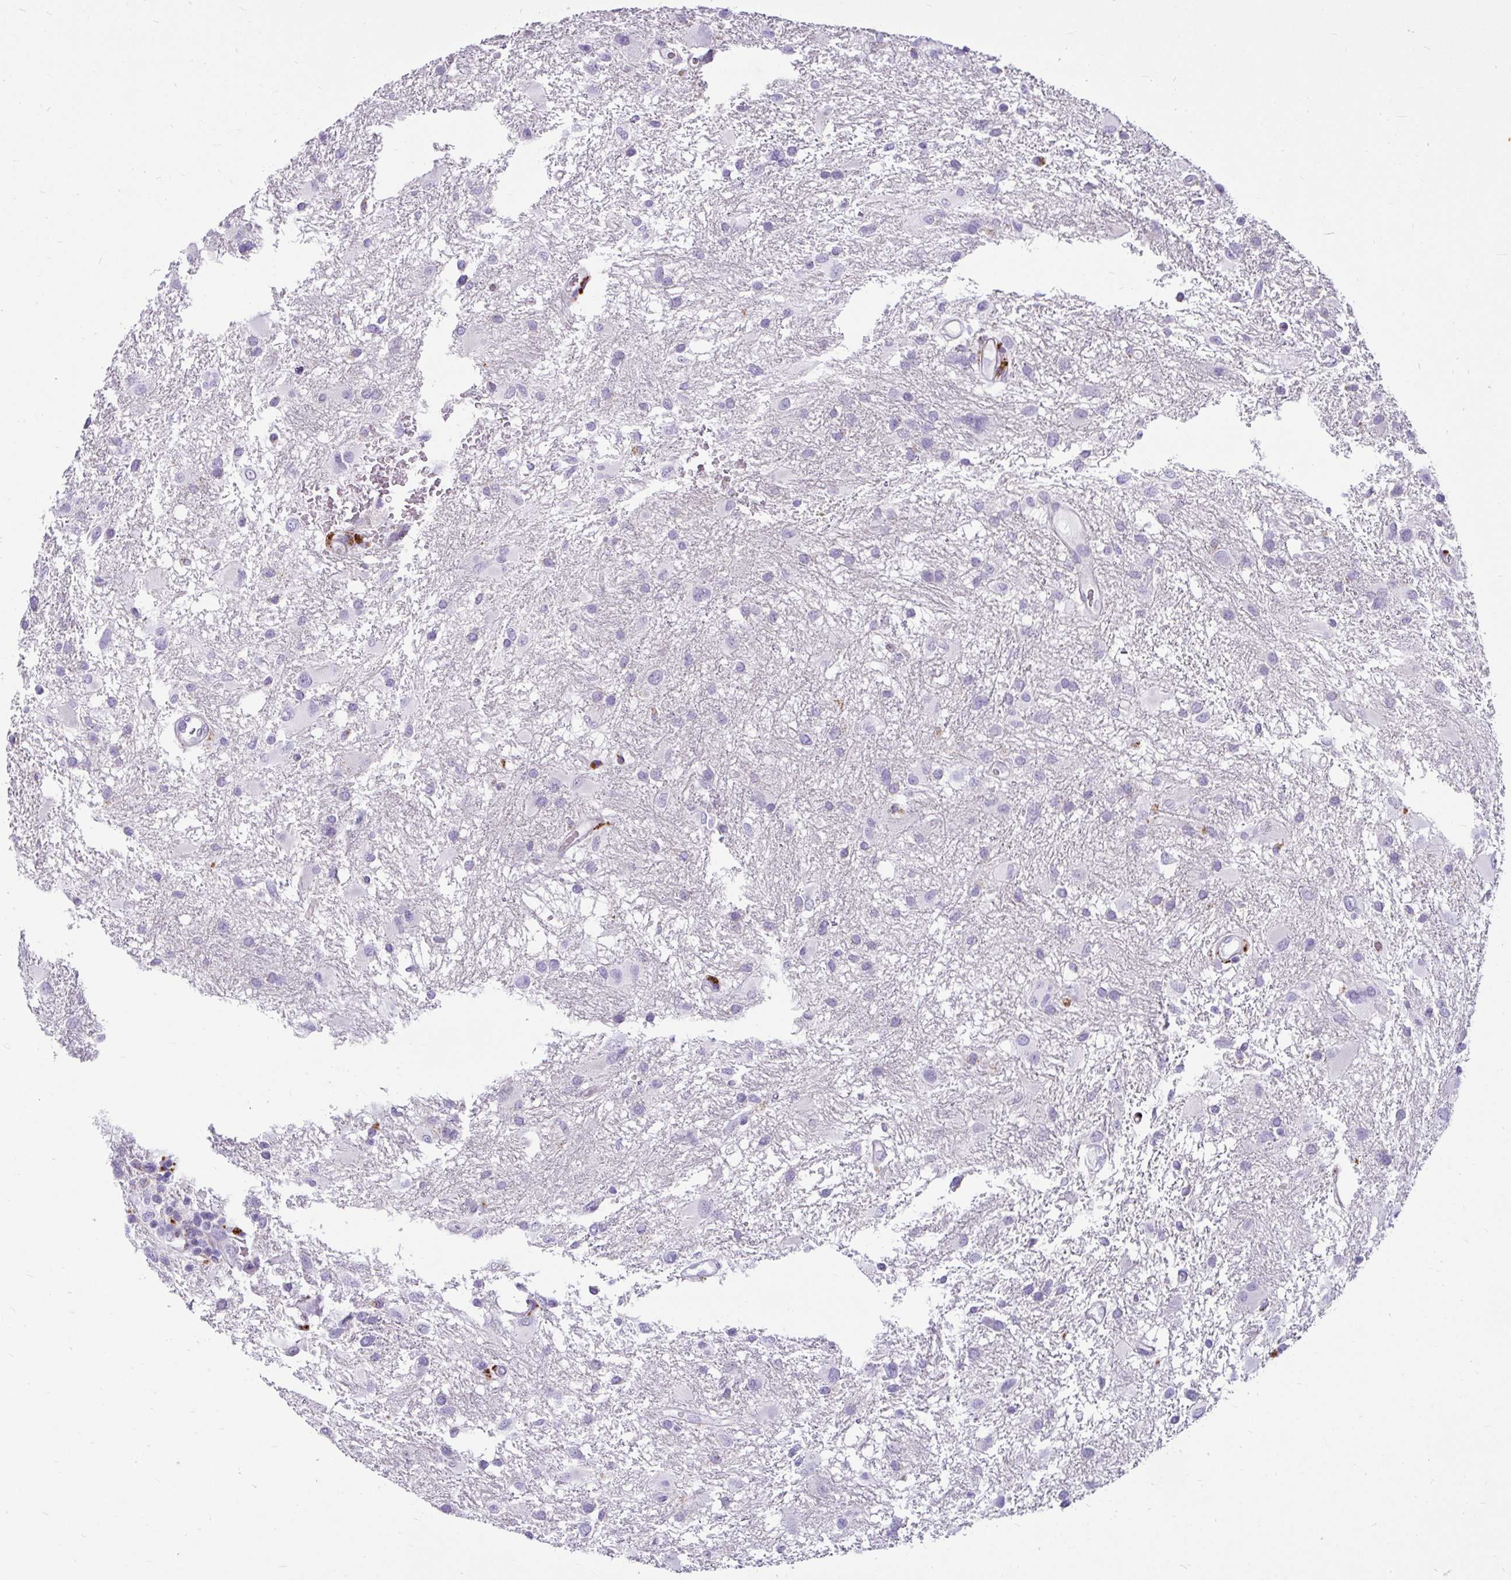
{"staining": {"intensity": "negative", "quantity": "none", "location": "none"}, "tissue": "glioma", "cell_type": "Tumor cells", "image_type": "cancer", "snomed": [{"axis": "morphology", "description": "Glioma, malignant, High grade"}, {"axis": "topography", "description": "Brain"}], "caption": "Immunohistochemistry (IHC) micrograph of glioma stained for a protein (brown), which shows no staining in tumor cells. The staining was performed using DAB to visualize the protein expression in brown, while the nuclei were stained in blue with hematoxylin (Magnification: 20x).", "gene": "CTSZ", "patient": {"sex": "male", "age": 53}}